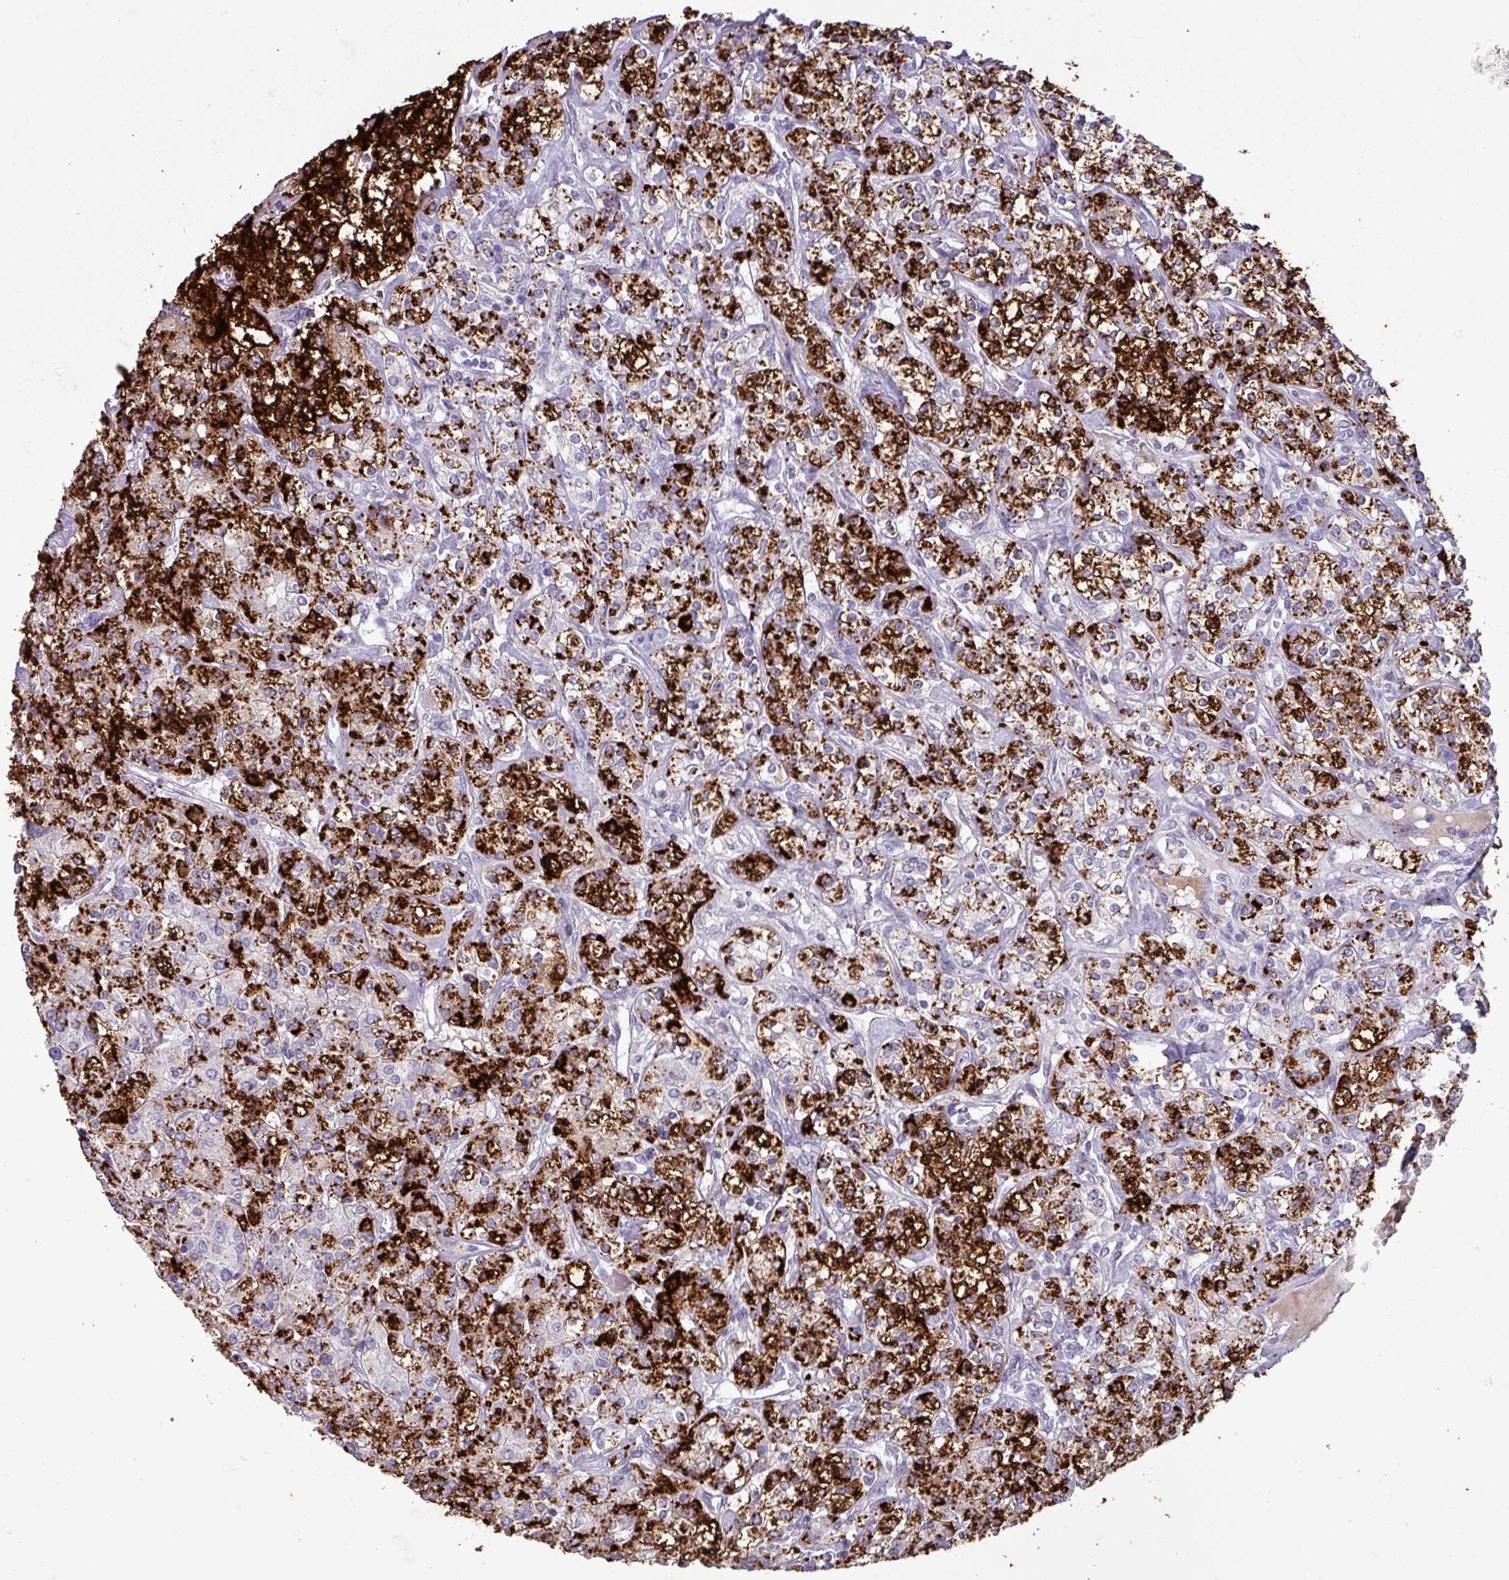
{"staining": {"intensity": "strong", "quantity": "25%-75%", "location": "cytoplasmic/membranous"}, "tissue": "renal cancer", "cell_type": "Tumor cells", "image_type": "cancer", "snomed": [{"axis": "morphology", "description": "Adenocarcinoma, NOS"}, {"axis": "topography", "description": "Kidney"}], "caption": "Tumor cells demonstrate high levels of strong cytoplasmic/membranous staining in about 25%-75% of cells in human renal cancer (adenocarcinoma).", "gene": "PLIN2", "patient": {"sex": "male", "age": 77}}